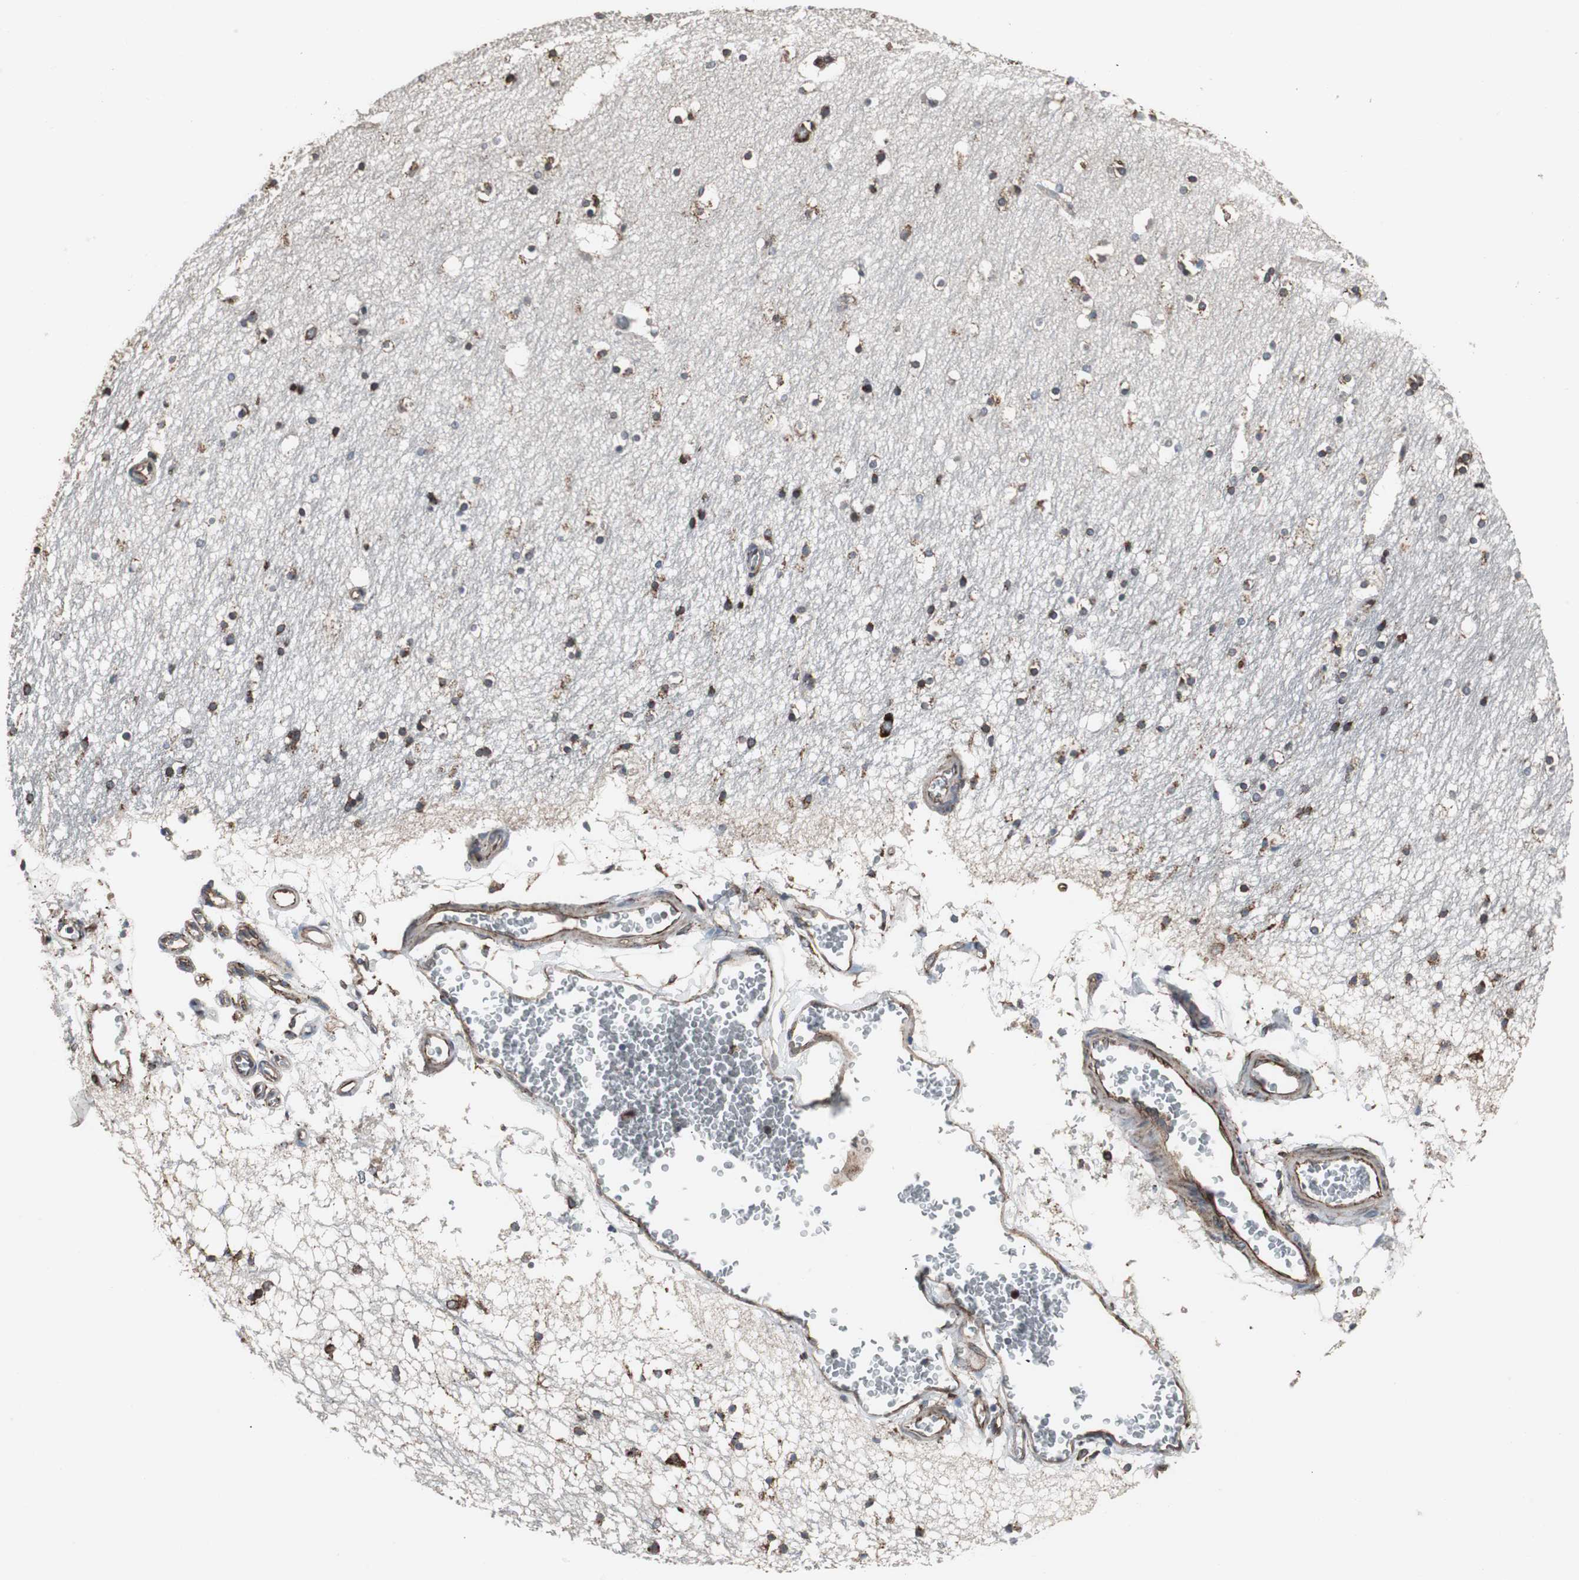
{"staining": {"intensity": "strong", "quantity": "25%-75%", "location": "cytoplasmic/membranous"}, "tissue": "hippocampus", "cell_type": "Glial cells", "image_type": "normal", "snomed": [{"axis": "morphology", "description": "Normal tissue, NOS"}, {"axis": "topography", "description": "Hippocampus"}], "caption": "This is a photomicrograph of IHC staining of unremarkable hippocampus, which shows strong staining in the cytoplasmic/membranous of glial cells.", "gene": "CALU", "patient": {"sex": "male", "age": 45}}